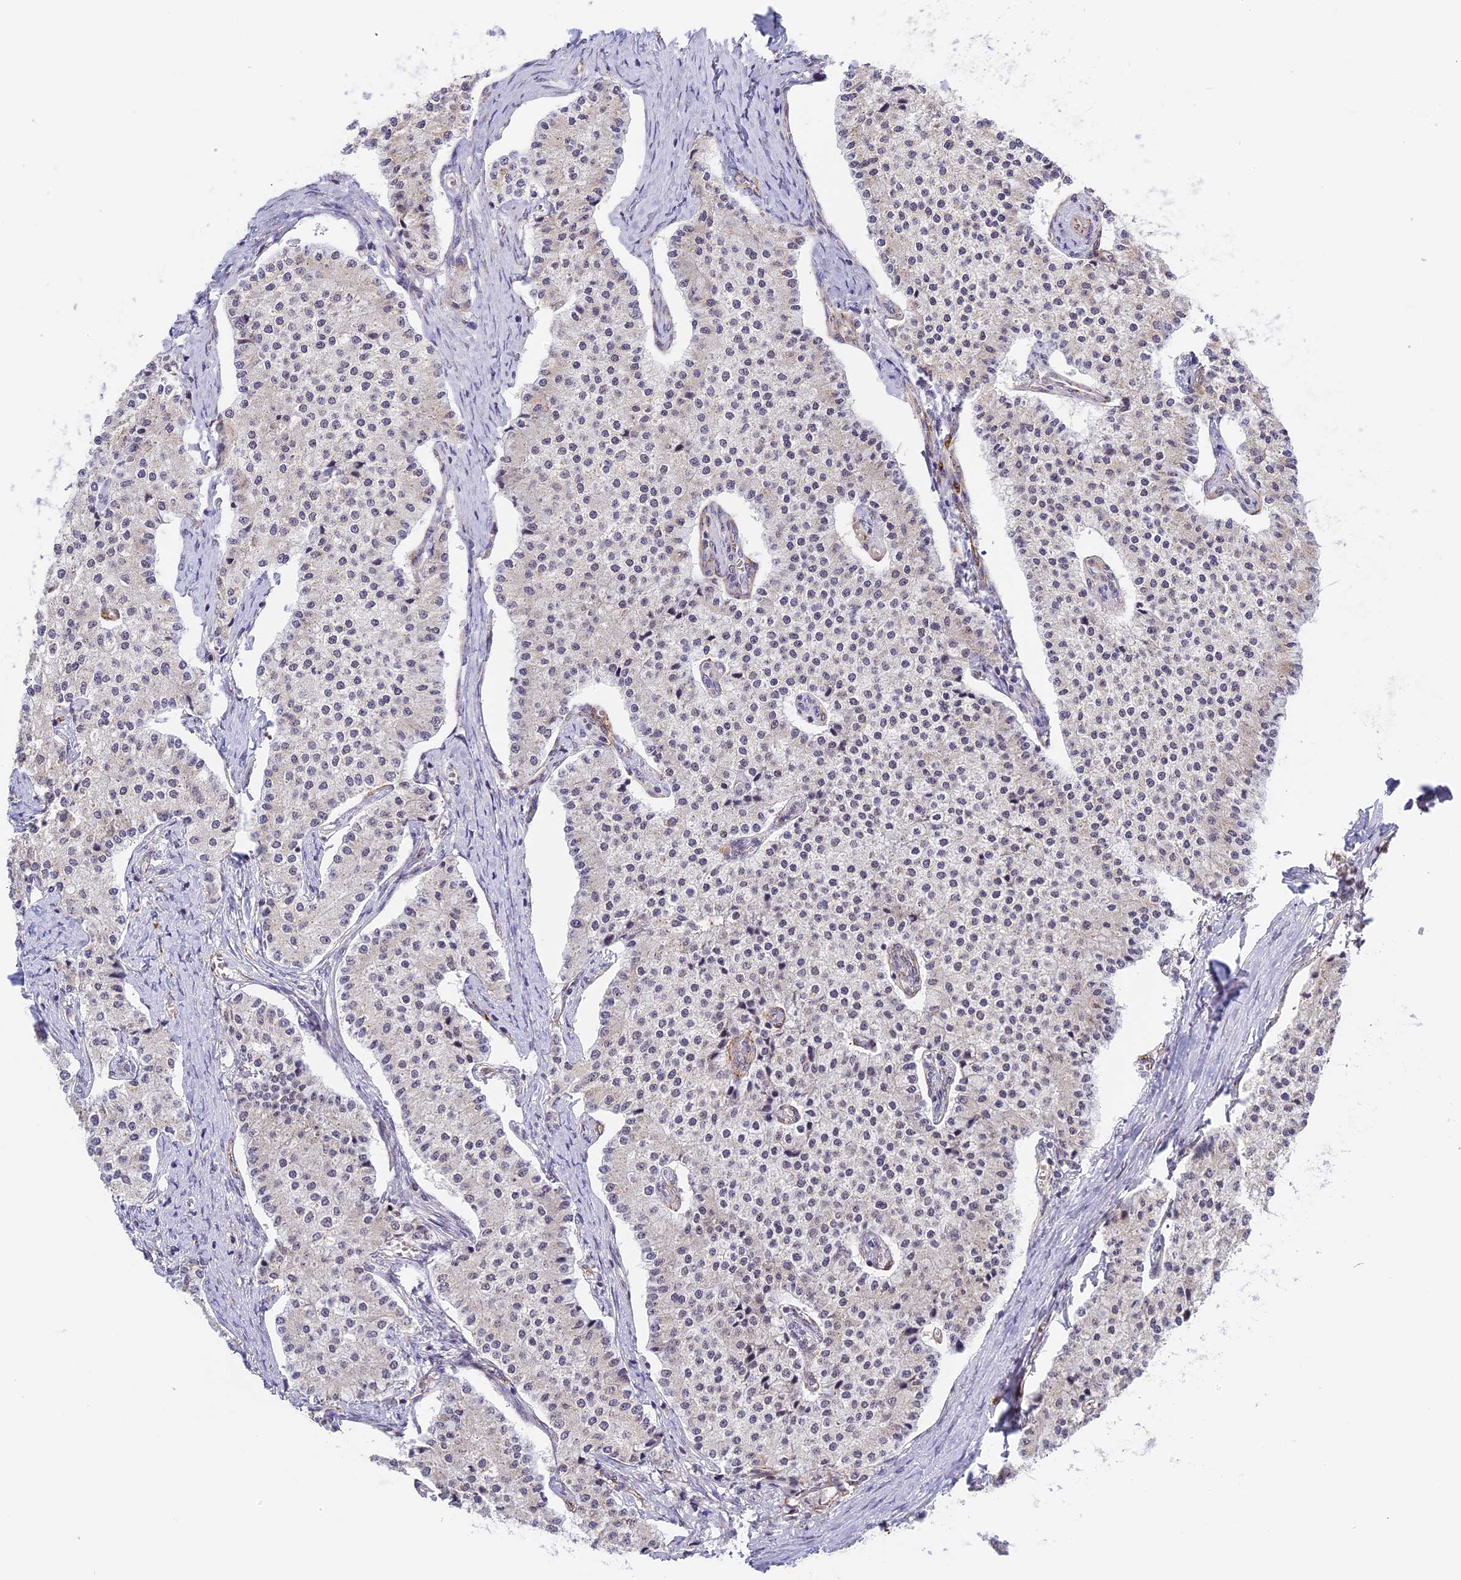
{"staining": {"intensity": "negative", "quantity": "none", "location": "none"}, "tissue": "carcinoid", "cell_type": "Tumor cells", "image_type": "cancer", "snomed": [{"axis": "morphology", "description": "Carcinoid, malignant, NOS"}, {"axis": "topography", "description": "Colon"}], "caption": "Tumor cells show no significant protein expression in carcinoid.", "gene": "HEATR5B", "patient": {"sex": "female", "age": 52}}